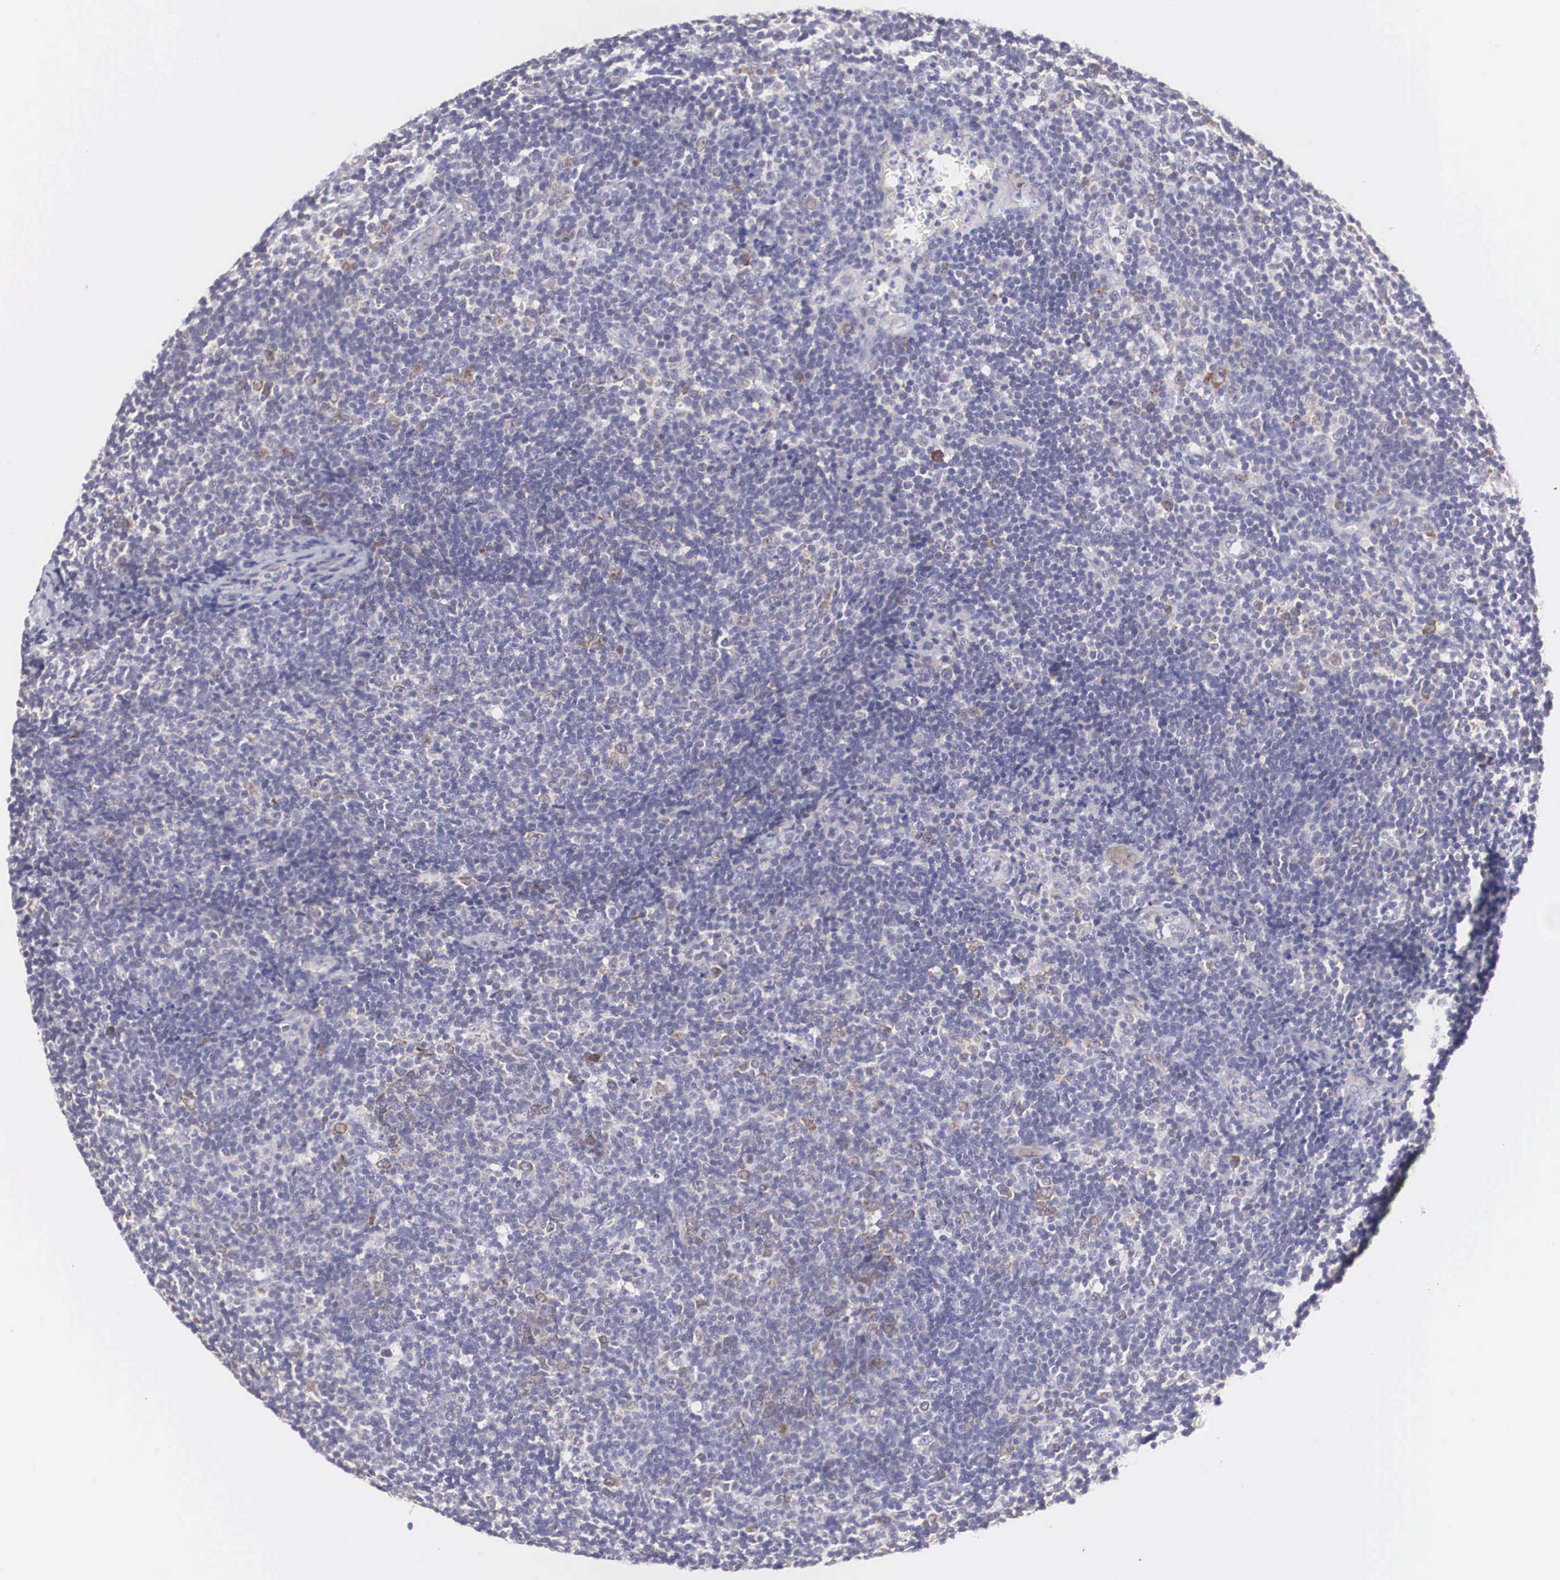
{"staining": {"intensity": "weak", "quantity": "<25%", "location": "cytoplasmic/membranous"}, "tissue": "lymphoma", "cell_type": "Tumor cells", "image_type": "cancer", "snomed": [{"axis": "morphology", "description": "Malignant lymphoma, non-Hodgkin's type, Low grade"}, {"axis": "topography", "description": "Lymph node"}], "caption": "DAB (3,3'-diaminobenzidine) immunohistochemical staining of human lymphoma displays no significant expression in tumor cells.", "gene": "TXLNG", "patient": {"sex": "male", "age": 49}}